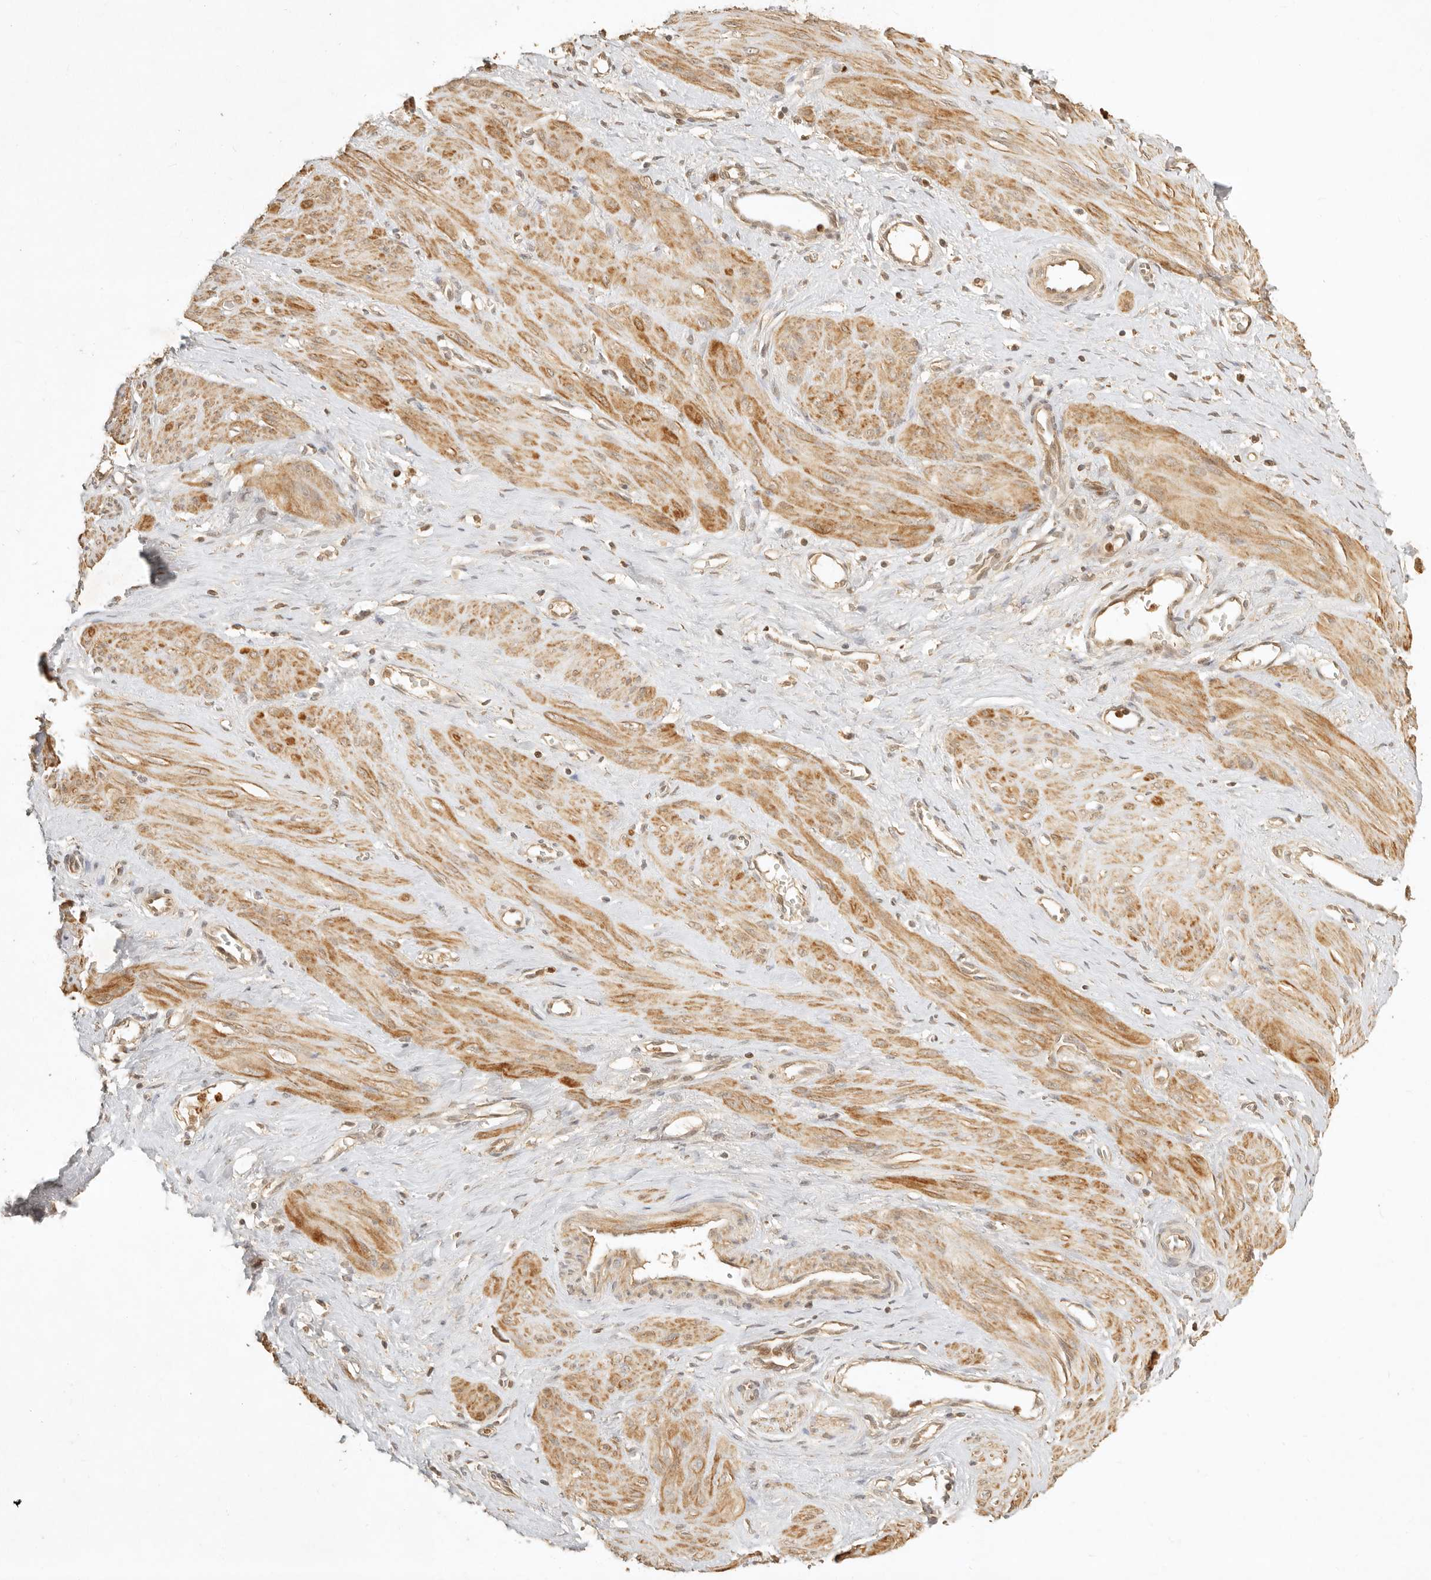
{"staining": {"intensity": "moderate", "quantity": ">75%", "location": "cytoplasmic/membranous"}, "tissue": "smooth muscle", "cell_type": "Smooth muscle cells", "image_type": "normal", "snomed": [{"axis": "morphology", "description": "Normal tissue, NOS"}, {"axis": "topography", "description": "Endometrium"}], "caption": "The histopathology image reveals immunohistochemical staining of unremarkable smooth muscle. There is moderate cytoplasmic/membranous staining is present in about >75% of smooth muscle cells.", "gene": "KIF2B", "patient": {"sex": "female", "age": 33}}